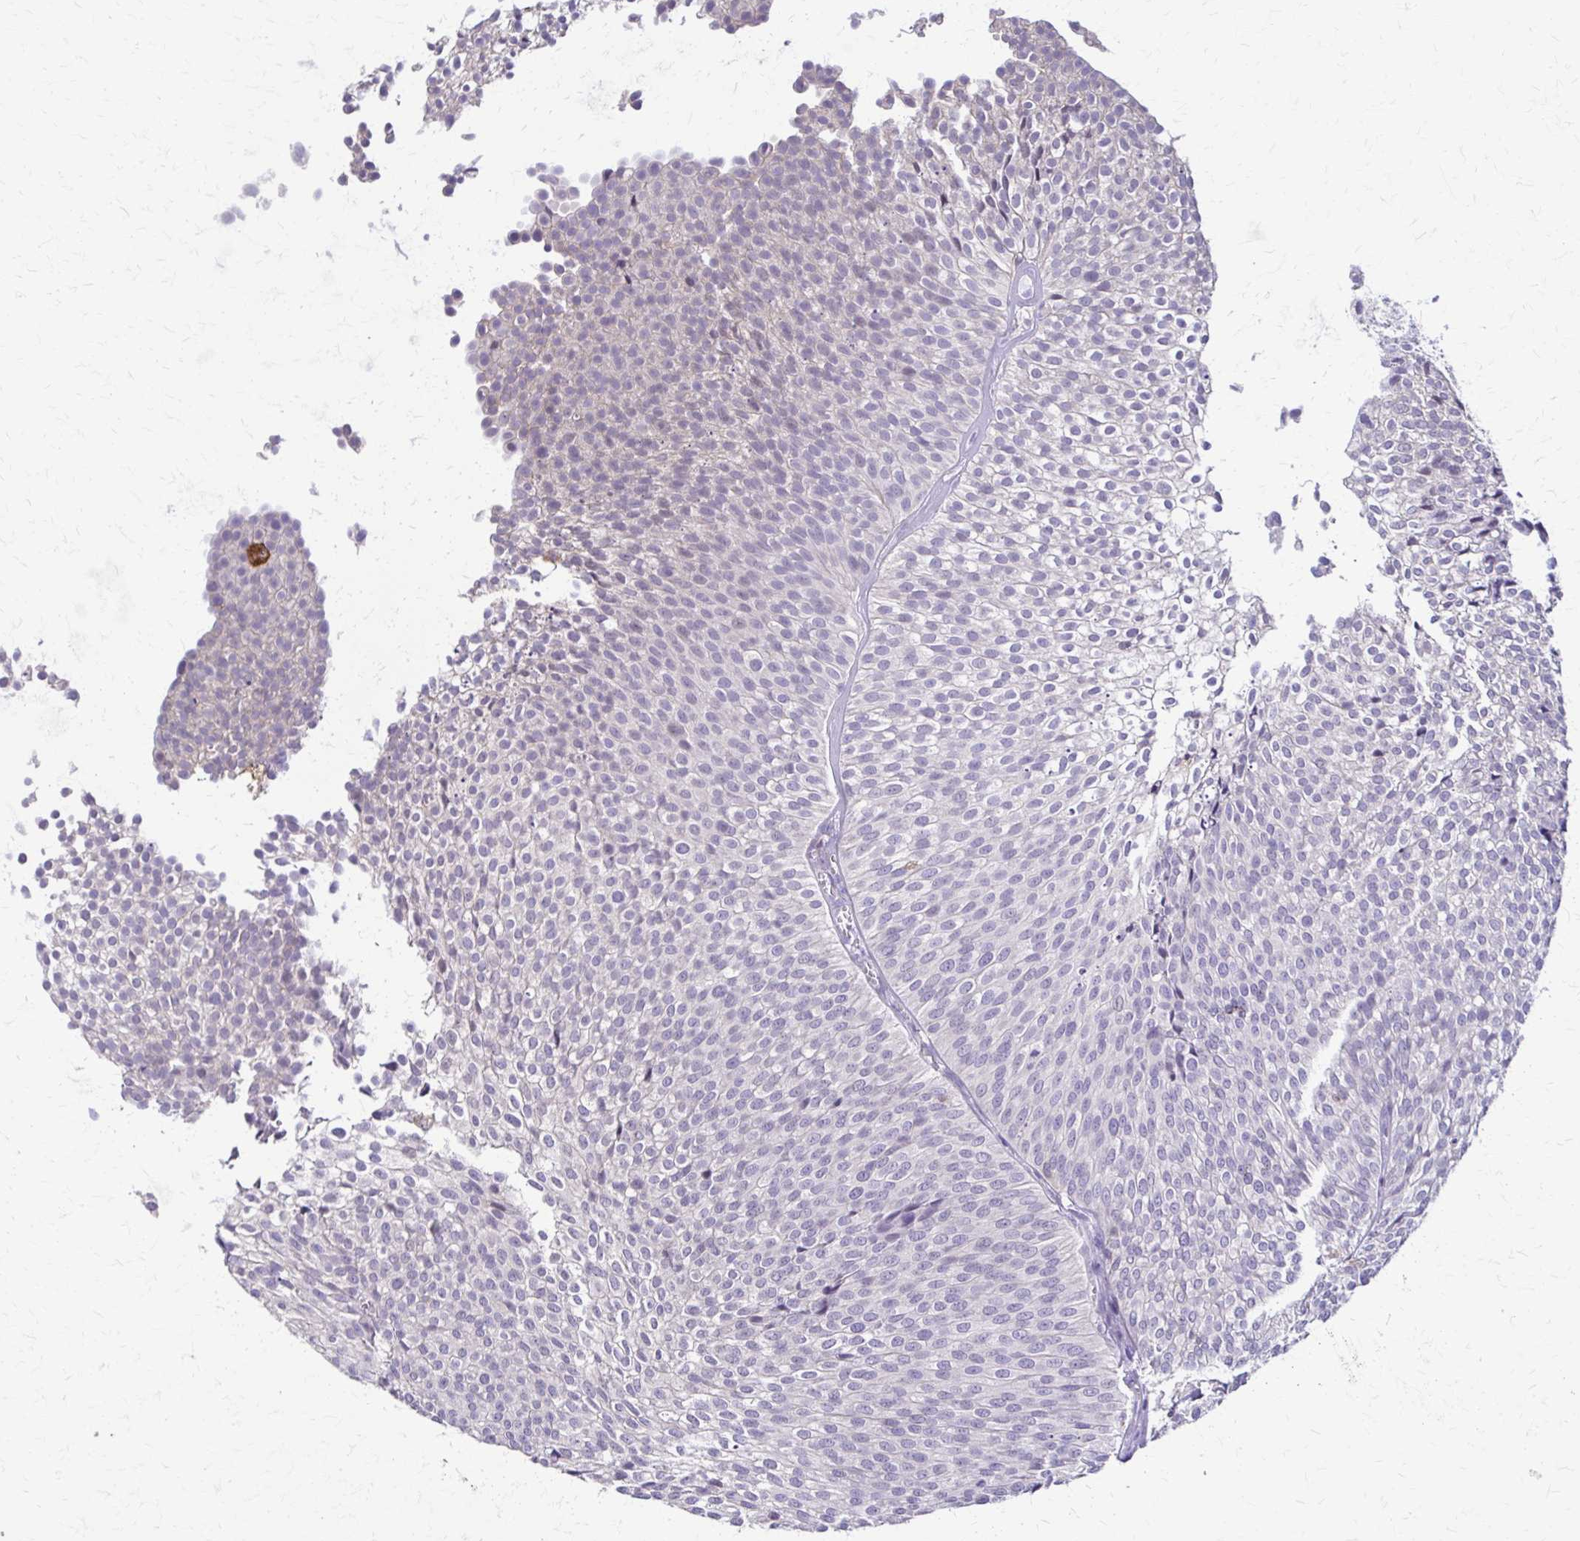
{"staining": {"intensity": "negative", "quantity": "none", "location": "none"}, "tissue": "urothelial cancer", "cell_type": "Tumor cells", "image_type": "cancer", "snomed": [{"axis": "morphology", "description": "Urothelial carcinoma, Low grade"}, {"axis": "topography", "description": "Urinary bladder"}], "caption": "A photomicrograph of human urothelial cancer is negative for staining in tumor cells.", "gene": "PIK3AP1", "patient": {"sex": "male", "age": 91}}